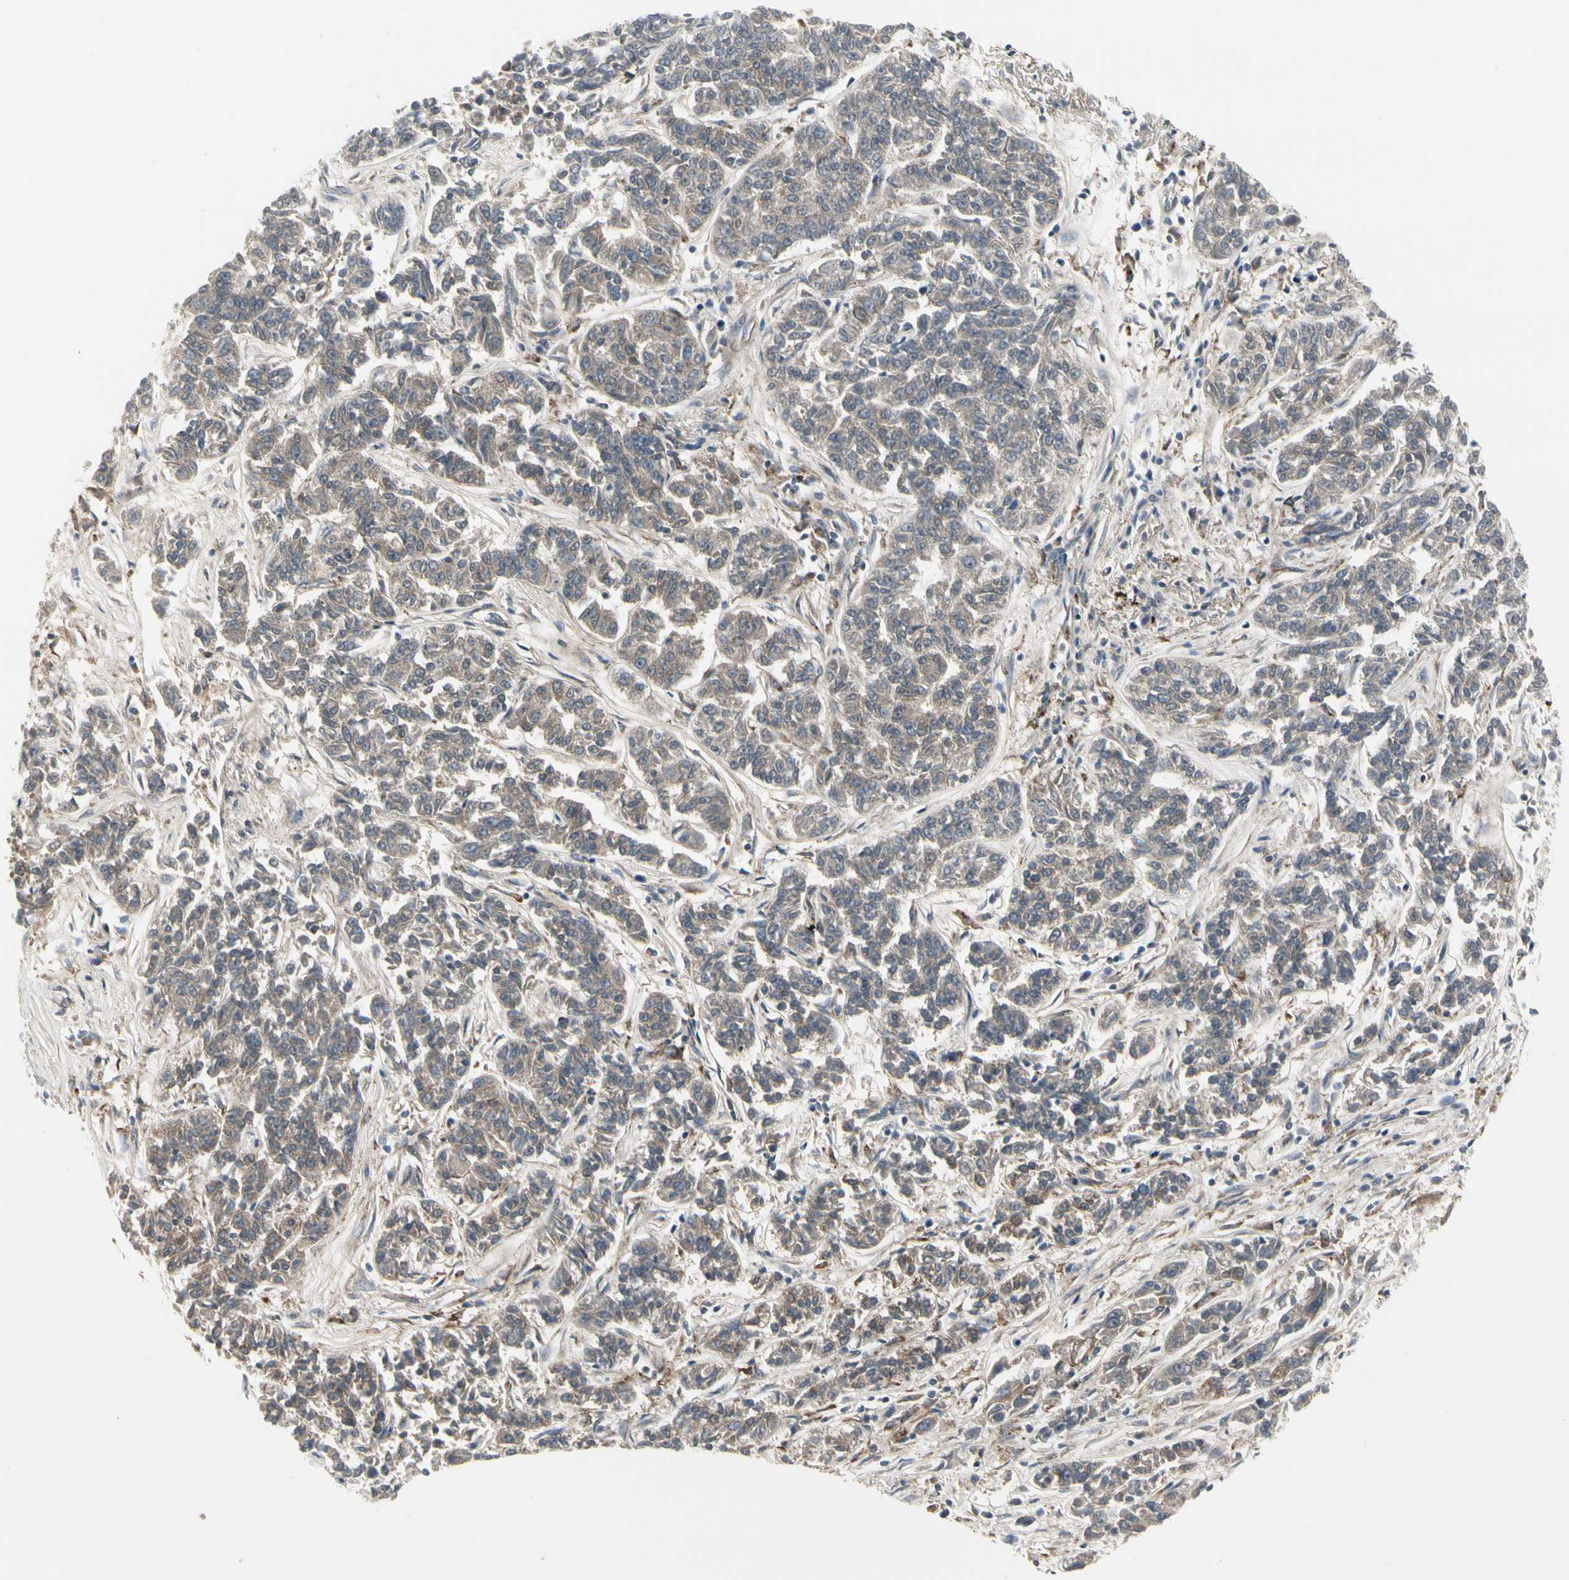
{"staining": {"intensity": "weak", "quantity": ">75%", "location": "cytoplasmic/membranous"}, "tissue": "lung cancer", "cell_type": "Tumor cells", "image_type": "cancer", "snomed": [{"axis": "morphology", "description": "Adenocarcinoma, NOS"}, {"axis": "topography", "description": "Lung"}], "caption": "Lung adenocarcinoma tissue shows weak cytoplasmic/membranous staining in approximately >75% of tumor cells", "gene": "GRN", "patient": {"sex": "male", "age": 84}}